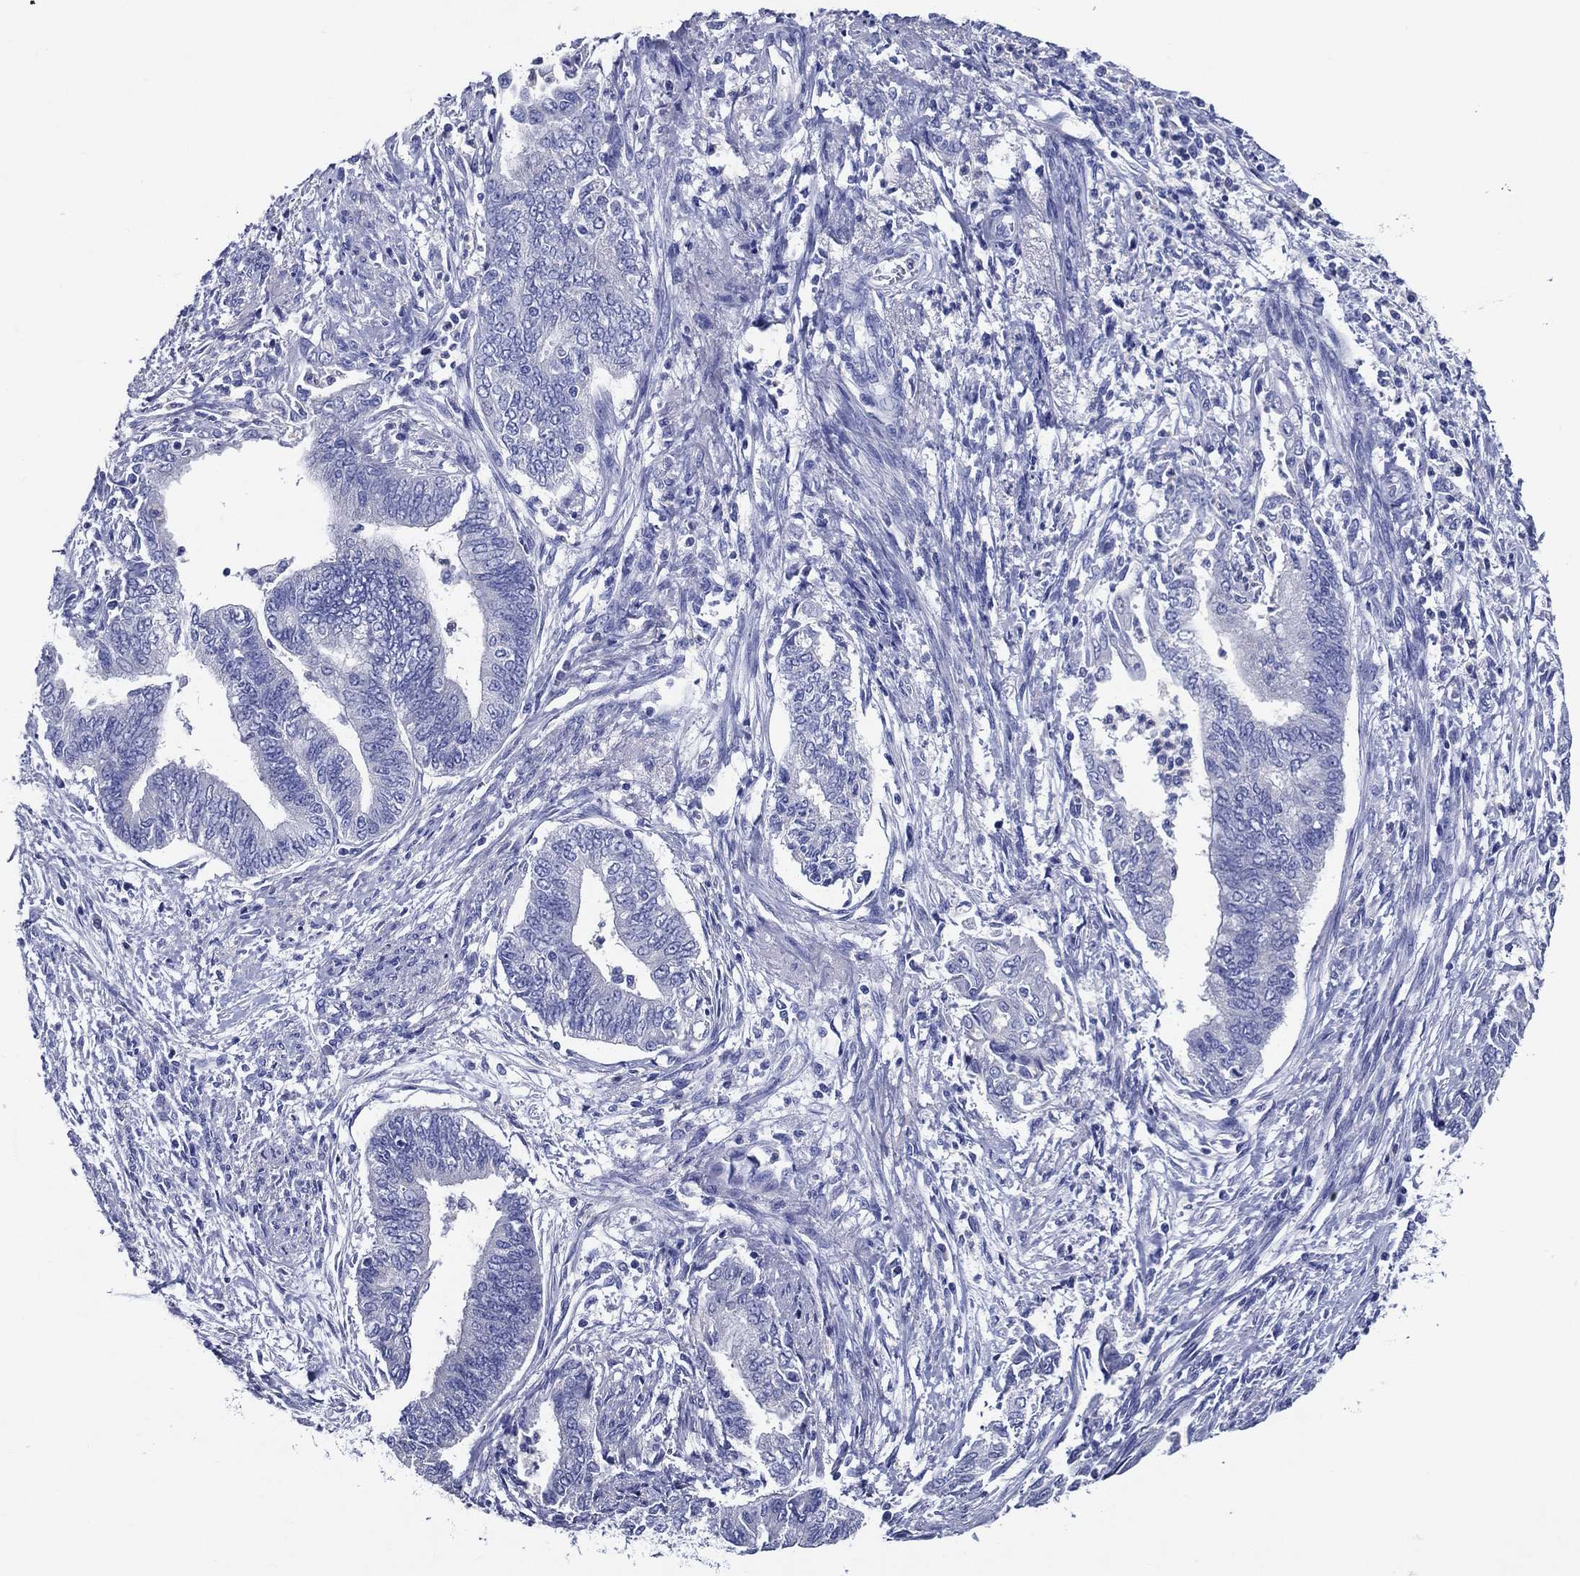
{"staining": {"intensity": "negative", "quantity": "none", "location": "none"}, "tissue": "endometrial cancer", "cell_type": "Tumor cells", "image_type": "cancer", "snomed": [{"axis": "morphology", "description": "Adenocarcinoma, NOS"}, {"axis": "topography", "description": "Endometrium"}], "caption": "High magnification brightfield microscopy of adenocarcinoma (endometrial) stained with DAB (brown) and counterstained with hematoxylin (blue): tumor cells show no significant staining.", "gene": "ACE2", "patient": {"sex": "female", "age": 65}}